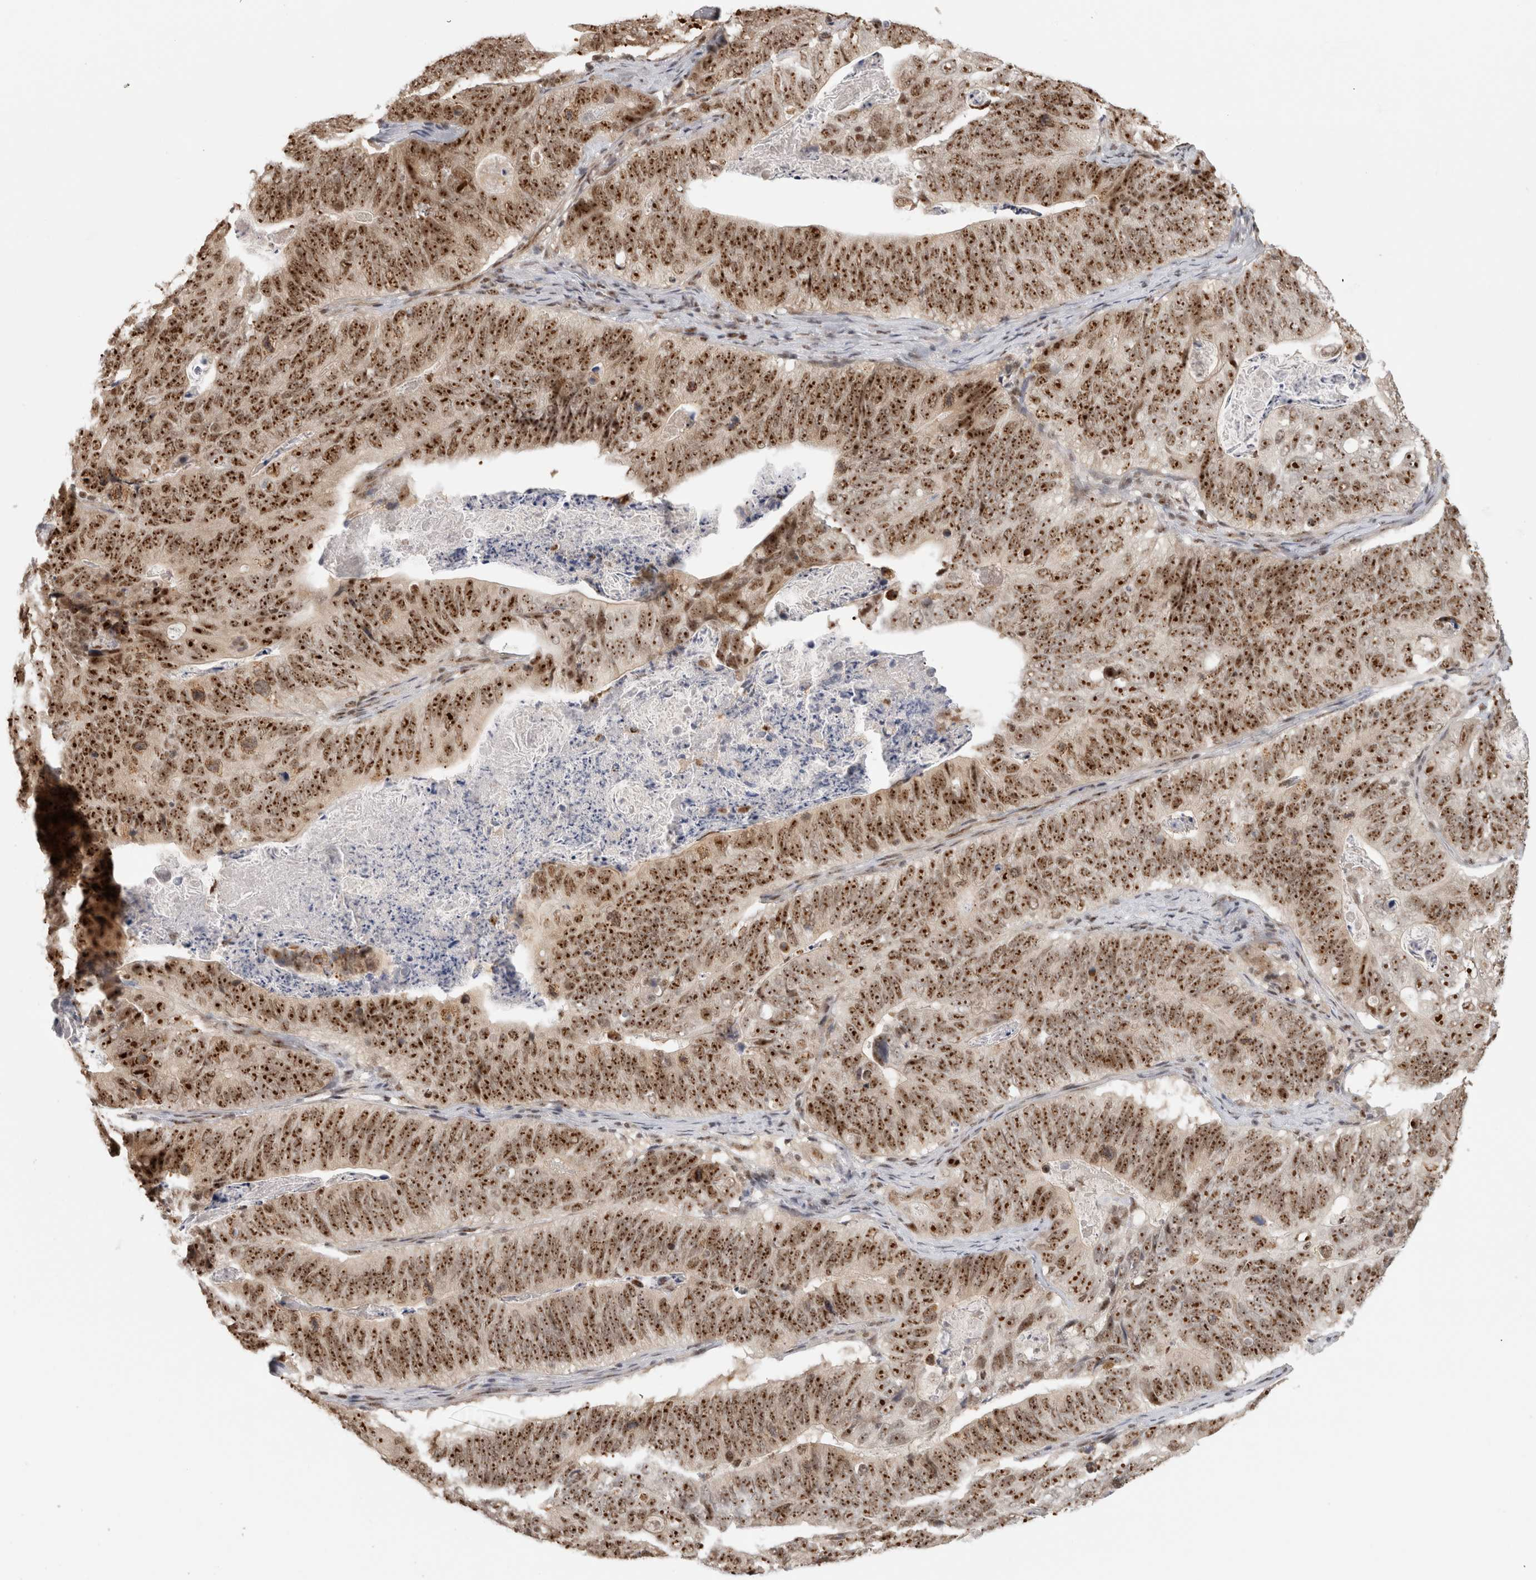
{"staining": {"intensity": "strong", "quantity": ">75%", "location": "nuclear"}, "tissue": "stomach cancer", "cell_type": "Tumor cells", "image_type": "cancer", "snomed": [{"axis": "morphology", "description": "Normal tissue, NOS"}, {"axis": "morphology", "description": "Adenocarcinoma, NOS"}, {"axis": "topography", "description": "Stomach"}], "caption": "About >75% of tumor cells in human stomach cancer (adenocarcinoma) reveal strong nuclear protein staining as visualized by brown immunohistochemical staining.", "gene": "EBNA1BP2", "patient": {"sex": "female", "age": 89}}